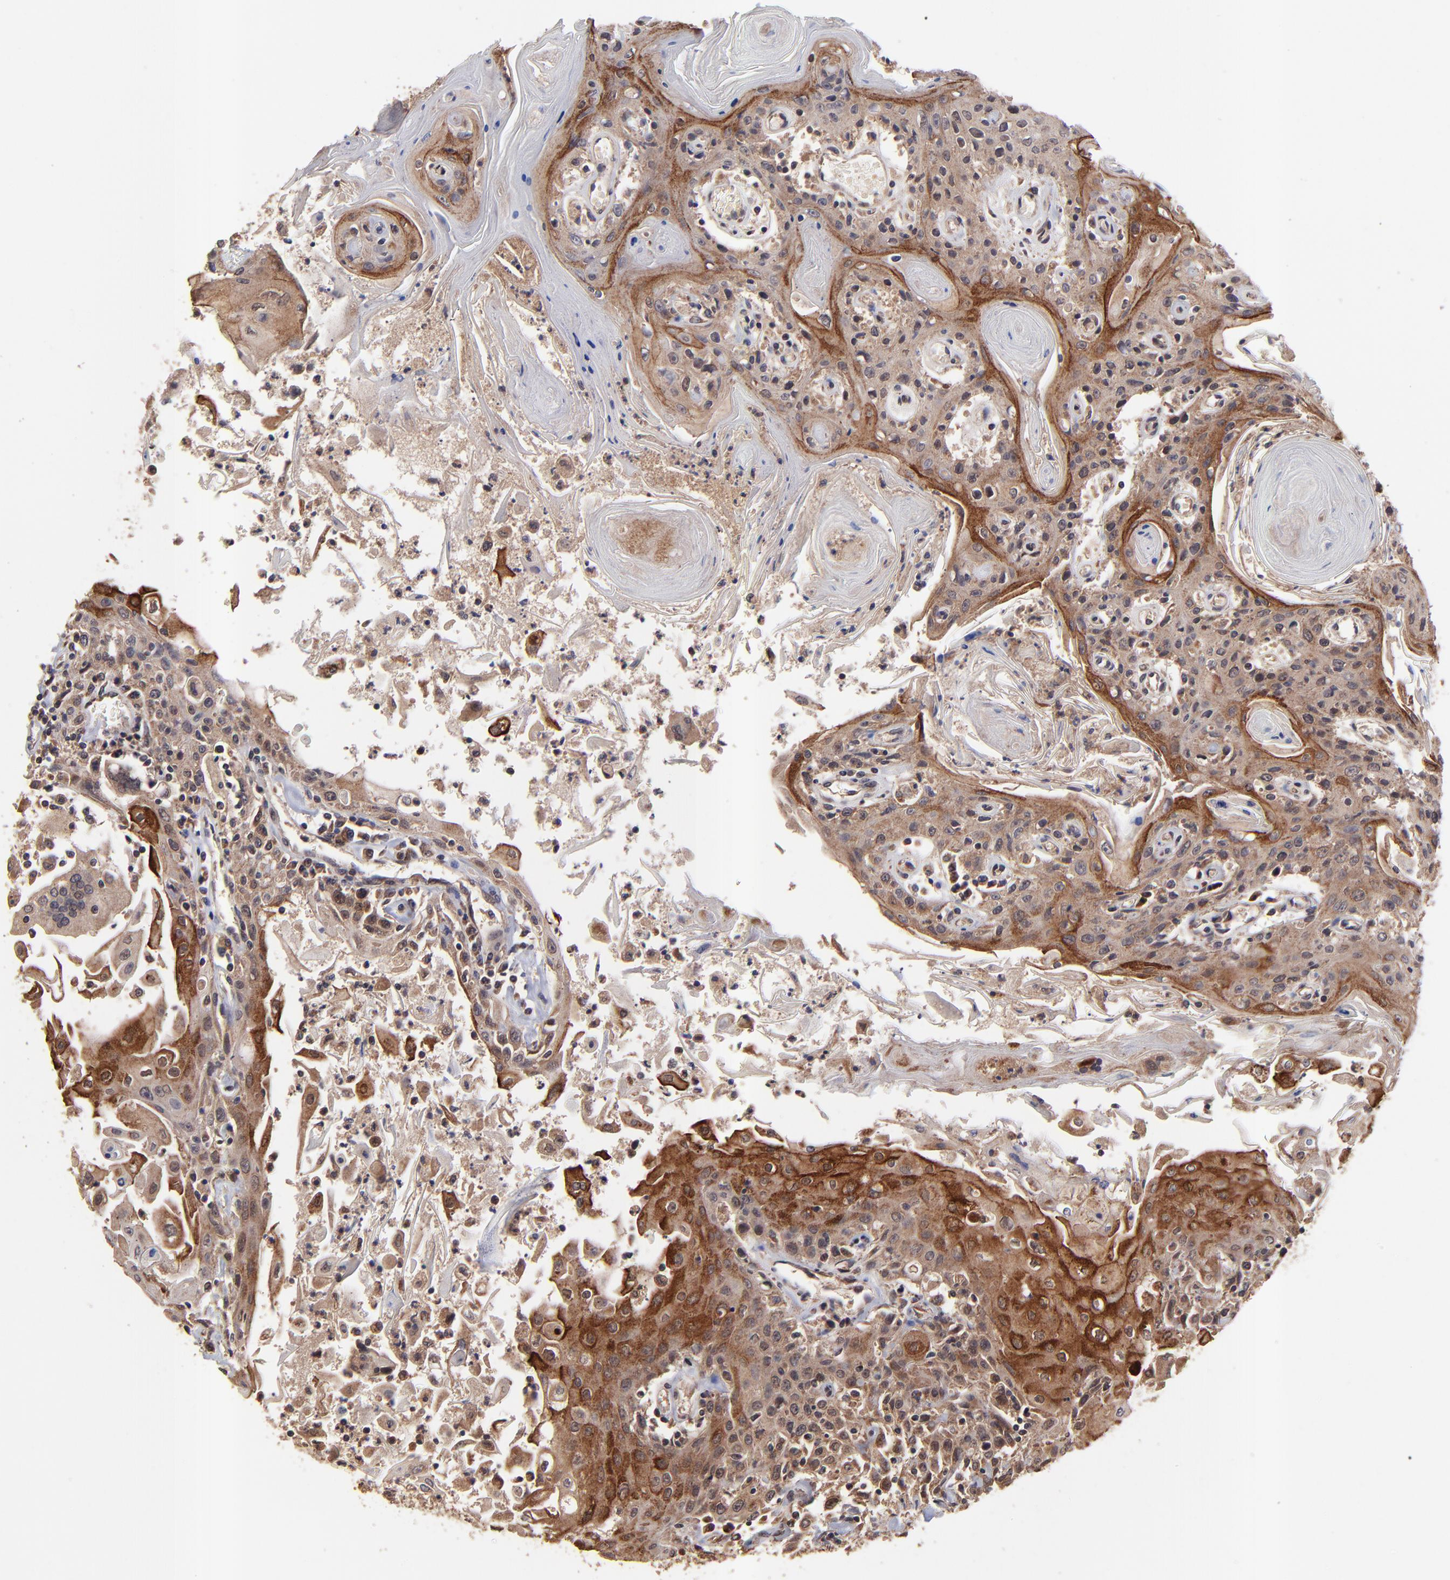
{"staining": {"intensity": "moderate", "quantity": ">75%", "location": "cytoplasmic/membranous"}, "tissue": "head and neck cancer", "cell_type": "Tumor cells", "image_type": "cancer", "snomed": [{"axis": "morphology", "description": "Squamous cell carcinoma, NOS"}, {"axis": "topography", "description": "Oral tissue"}, {"axis": "topography", "description": "Head-Neck"}], "caption": "Head and neck cancer stained with a brown dye demonstrates moderate cytoplasmic/membranous positive positivity in about >75% of tumor cells.", "gene": "BAIAP2L2", "patient": {"sex": "female", "age": 76}}